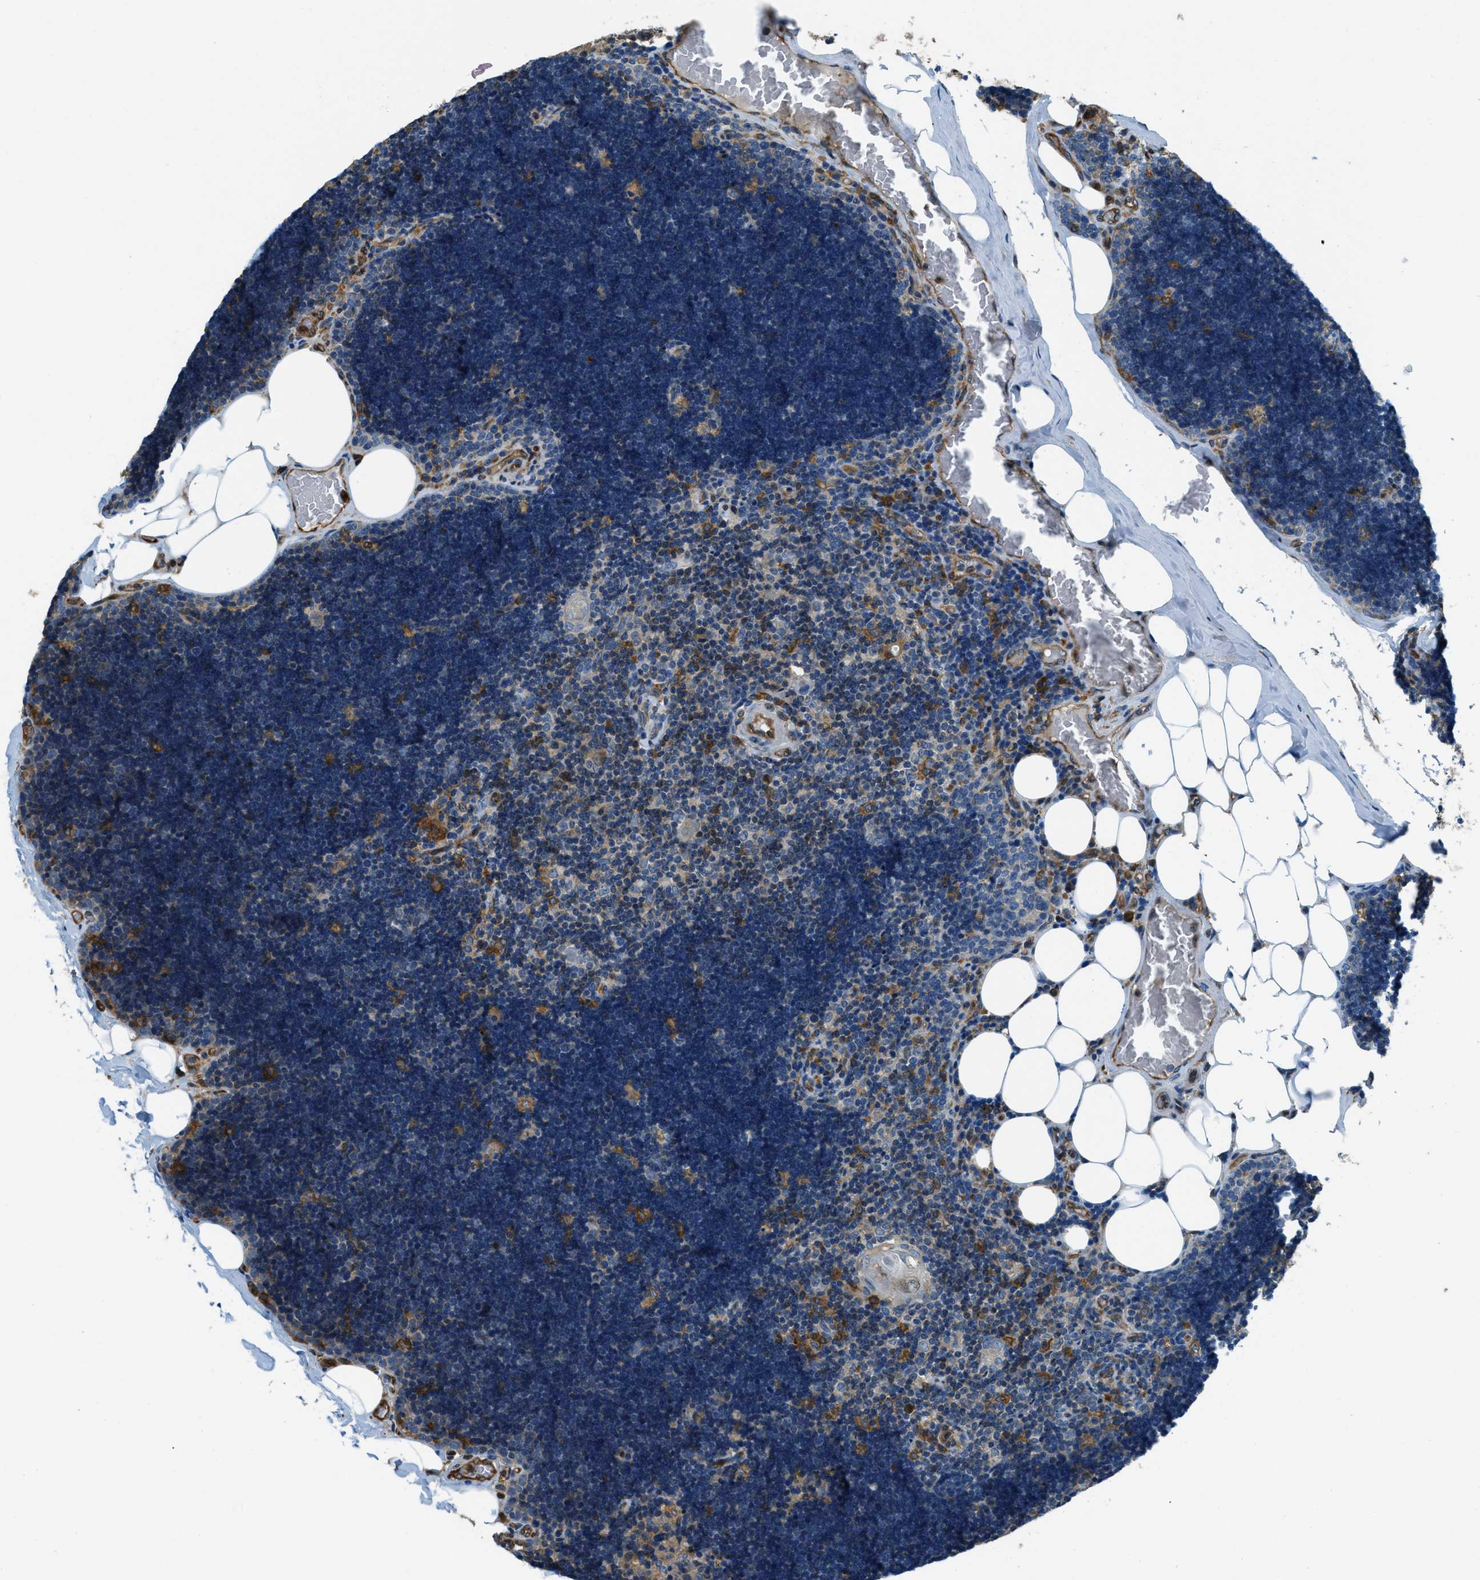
{"staining": {"intensity": "moderate", "quantity": "<25%", "location": "cytoplasmic/membranous"}, "tissue": "lymph node", "cell_type": "Germinal center cells", "image_type": "normal", "snomed": [{"axis": "morphology", "description": "Normal tissue, NOS"}, {"axis": "topography", "description": "Lymph node"}], "caption": "Germinal center cells show low levels of moderate cytoplasmic/membranous staining in about <25% of cells in benign human lymph node. The staining is performed using DAB brown chromogen to label protein expression. The nuclei are counter-stained blue using hematoxylin.", "gene": "GIMAP8", "patient": {"sex": "male", "age": 33}}